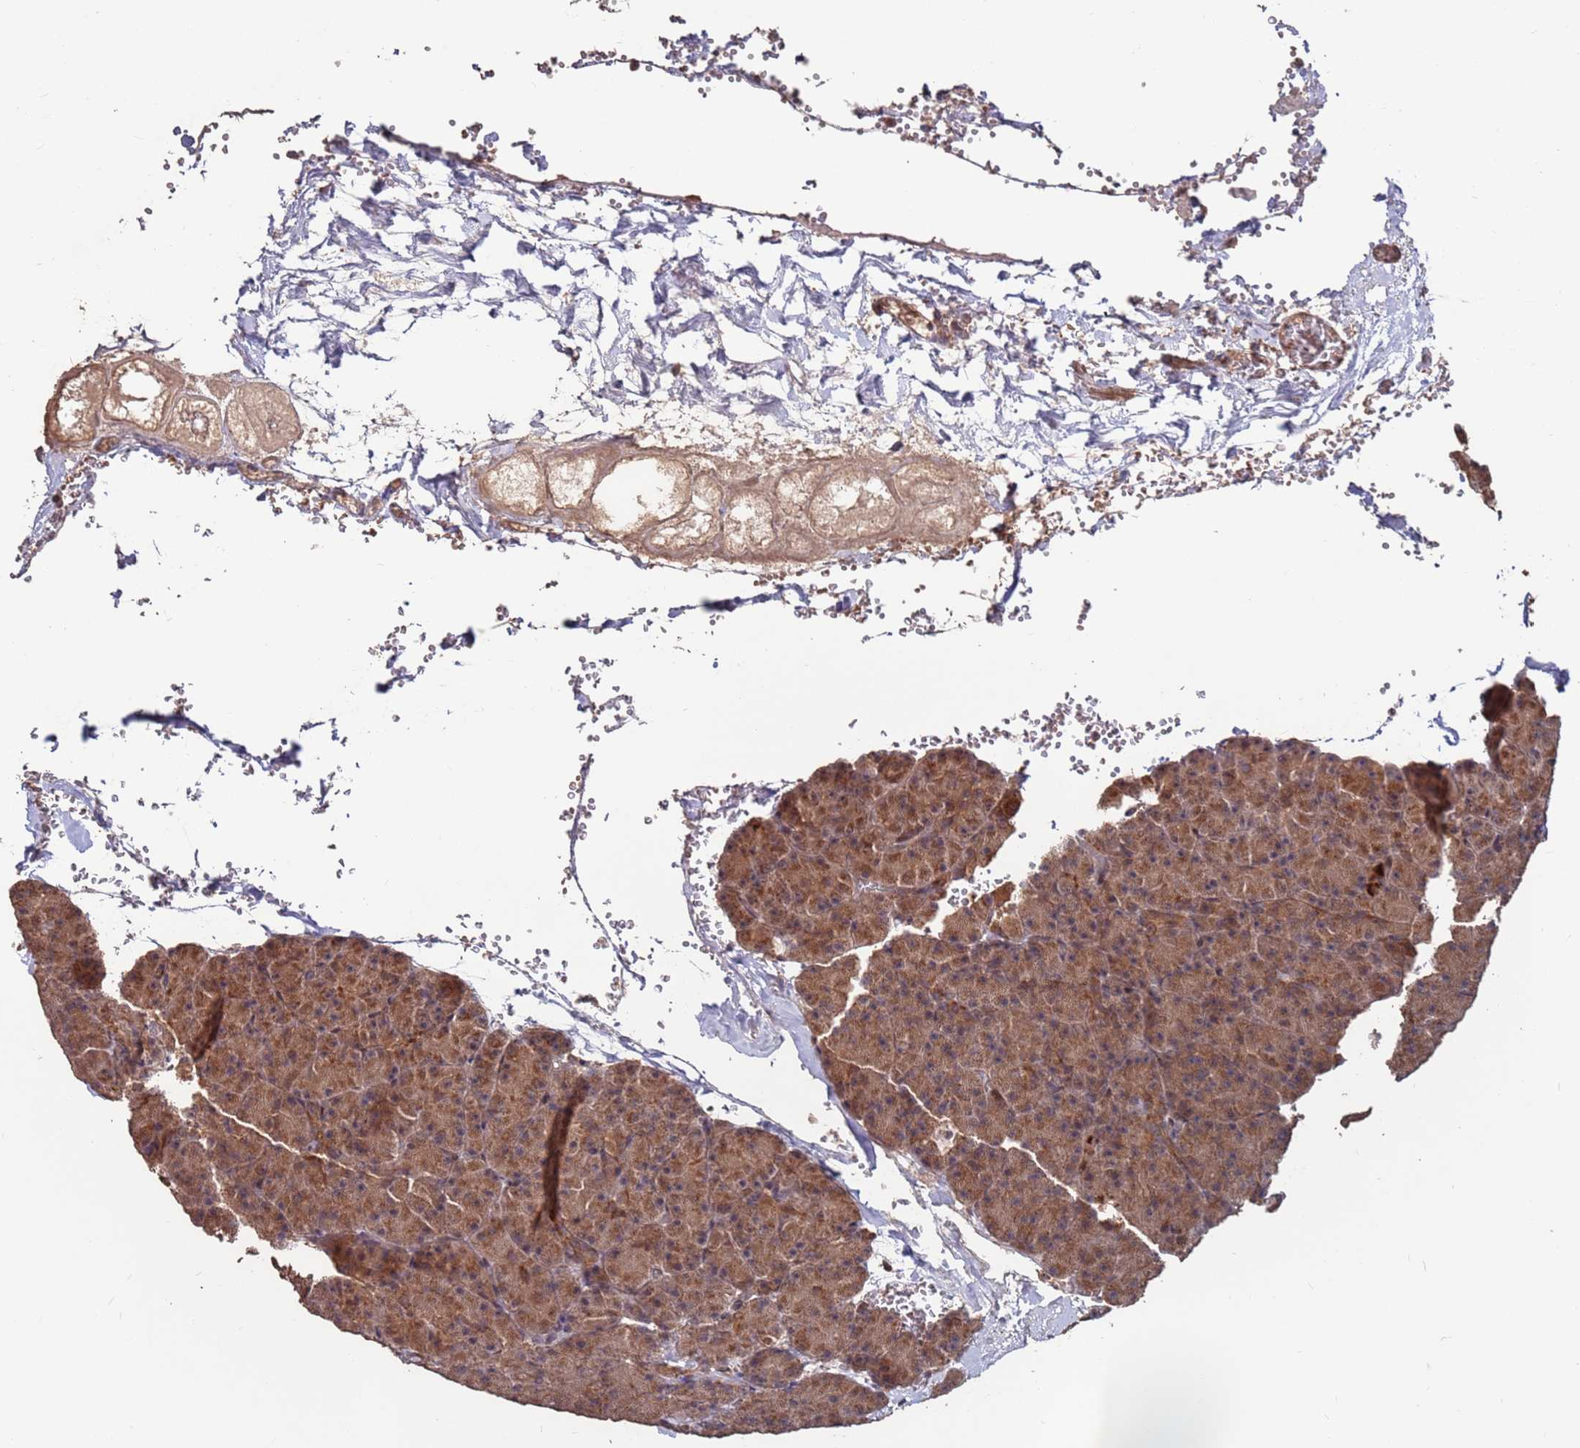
{"staining": {"intensity": "moderate", "quantity": ">75%", "location": "cytoplasmic/membranous"}, "tissue": "pancreas", "cell_type": "Exocrine glandular cells", "image_type": "normal", "snomed": [{"axis": "morphology", "description": "Normal tissue, NOS"}, {"axis": "morphology", "description": "Carcinoid, malignant, NOS"}, {"axis": "topography", "description": "Pancreas"}], "caption": "About >75% of exocrine glandular cells in benign pancreas reveal moderate cytoplasmic/membranous protein staining as visualized by brown immunohistochemical staining.", "gene": "PRR7", "patient": {"sex": "female", "age": 35}}